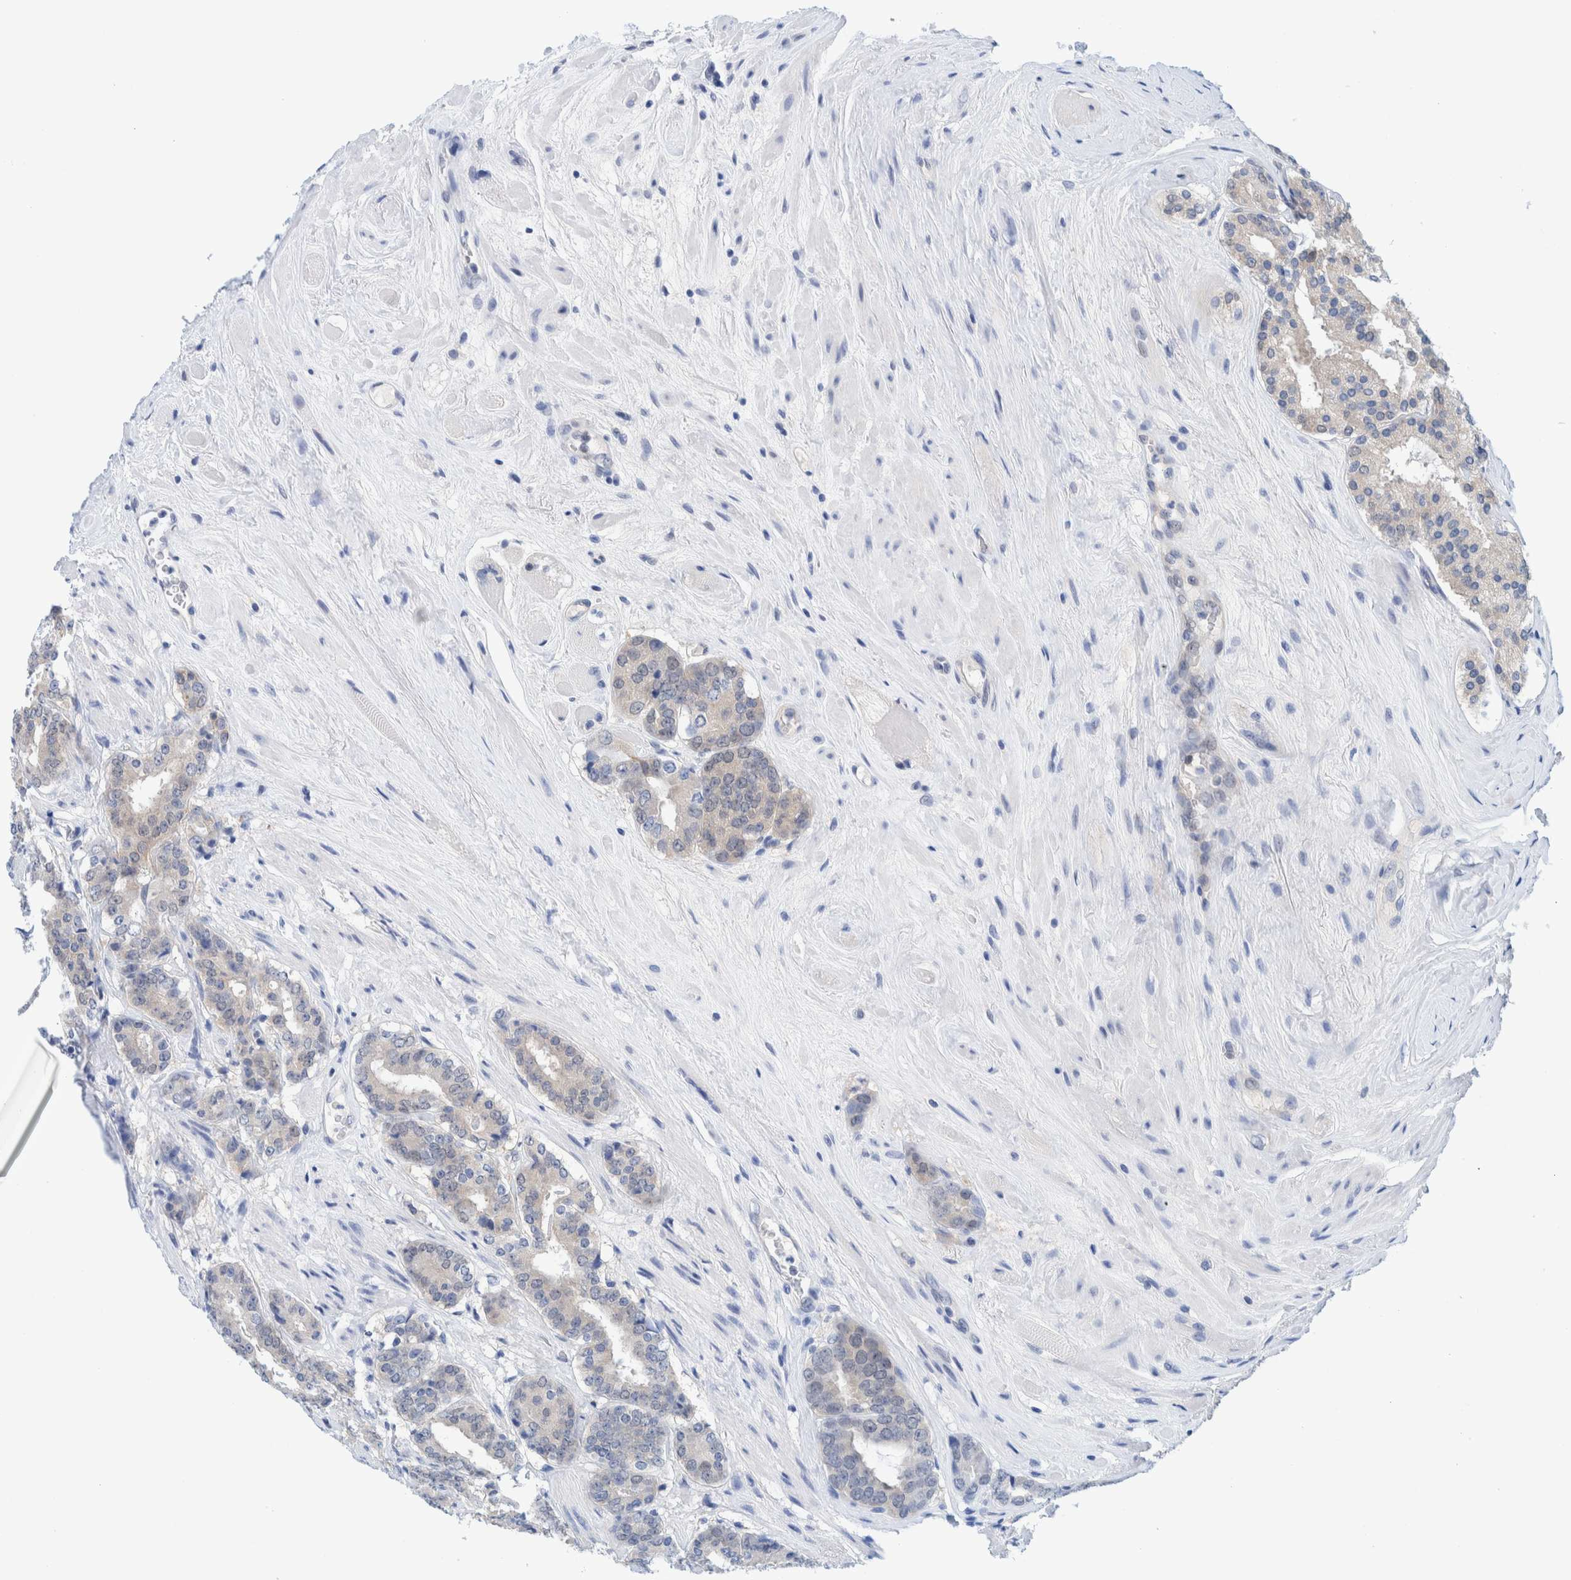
{"staining": {"intensity": "weak", "quantity": "<25%", "location": "cytoplasmic/membranous,nuclear"}, "tissue": "prostate cancer", "cell_type": "Tumor cells", "image_type": "cancer", "snomed": [{"axis": "morphology", "description": "Adenocarcinoma, Low grade"}, {"axis": "topography", "description": "Prostate"}], "caption": "Tumor cells show no significant protein staining in prostate cancer (adenocarcinoma (low-grade)).", "gene": "PFAS", "patient": {"sex": "male", "age": 69}}